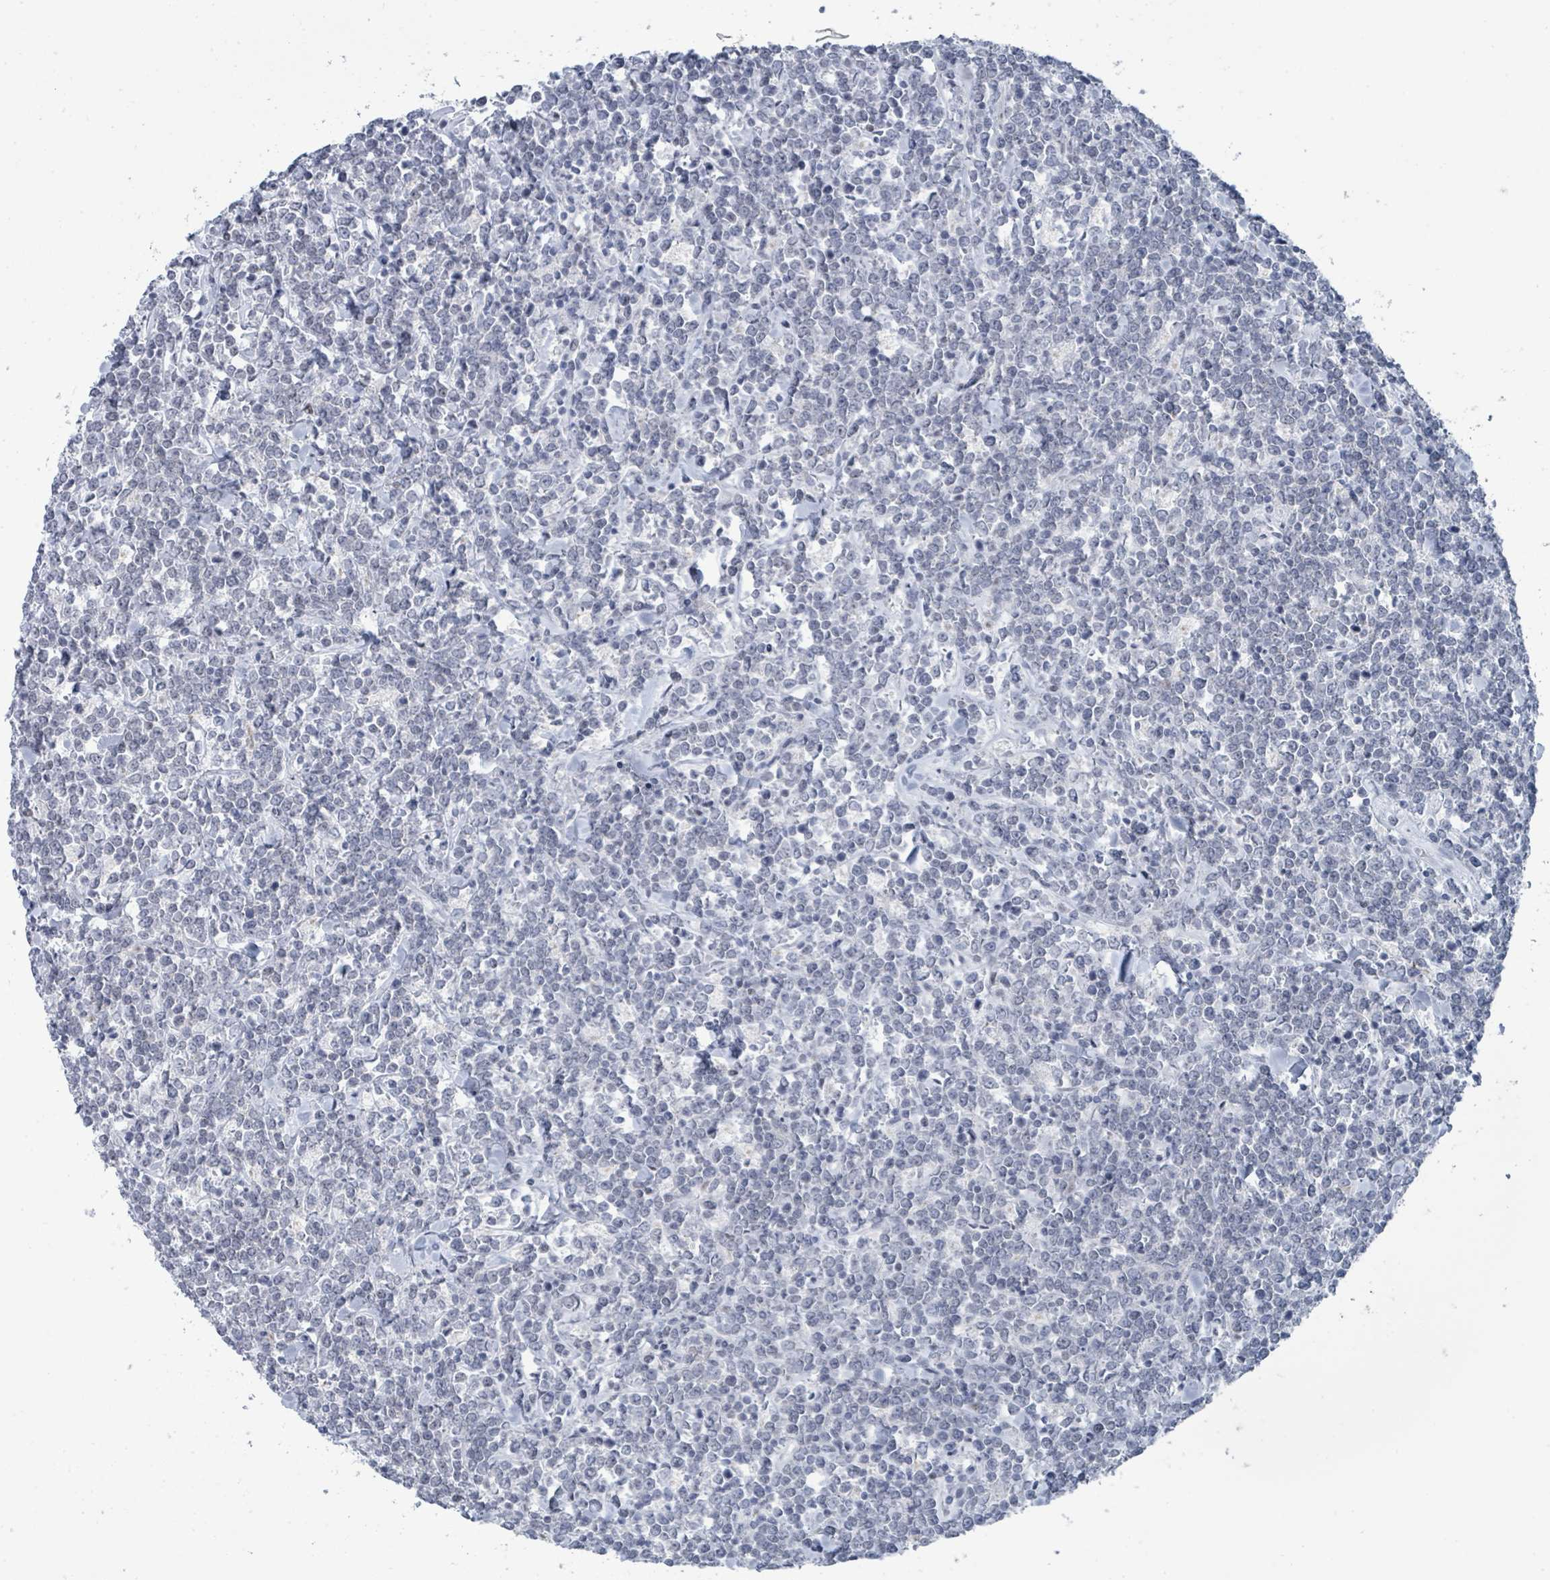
{"staining": {"intensity": "negative", "quantity": "none", "location": "none"}, "tissue": "lymphoma", "cell_type": "Tumor cells", "image_type": "cancer", "snomed": [{"axis": "morphology", "description": "Malignant lymphoma, non-Hodgkin's type, High grade"}, {"axis": "topography", "description": "Small intestine"}], "caption": "Immunohistochemistry of human lymphoma exhibits no positivity in tumor cells.", "gene": "CT45A5", "patient": {"sex": "male", "age": 8}}